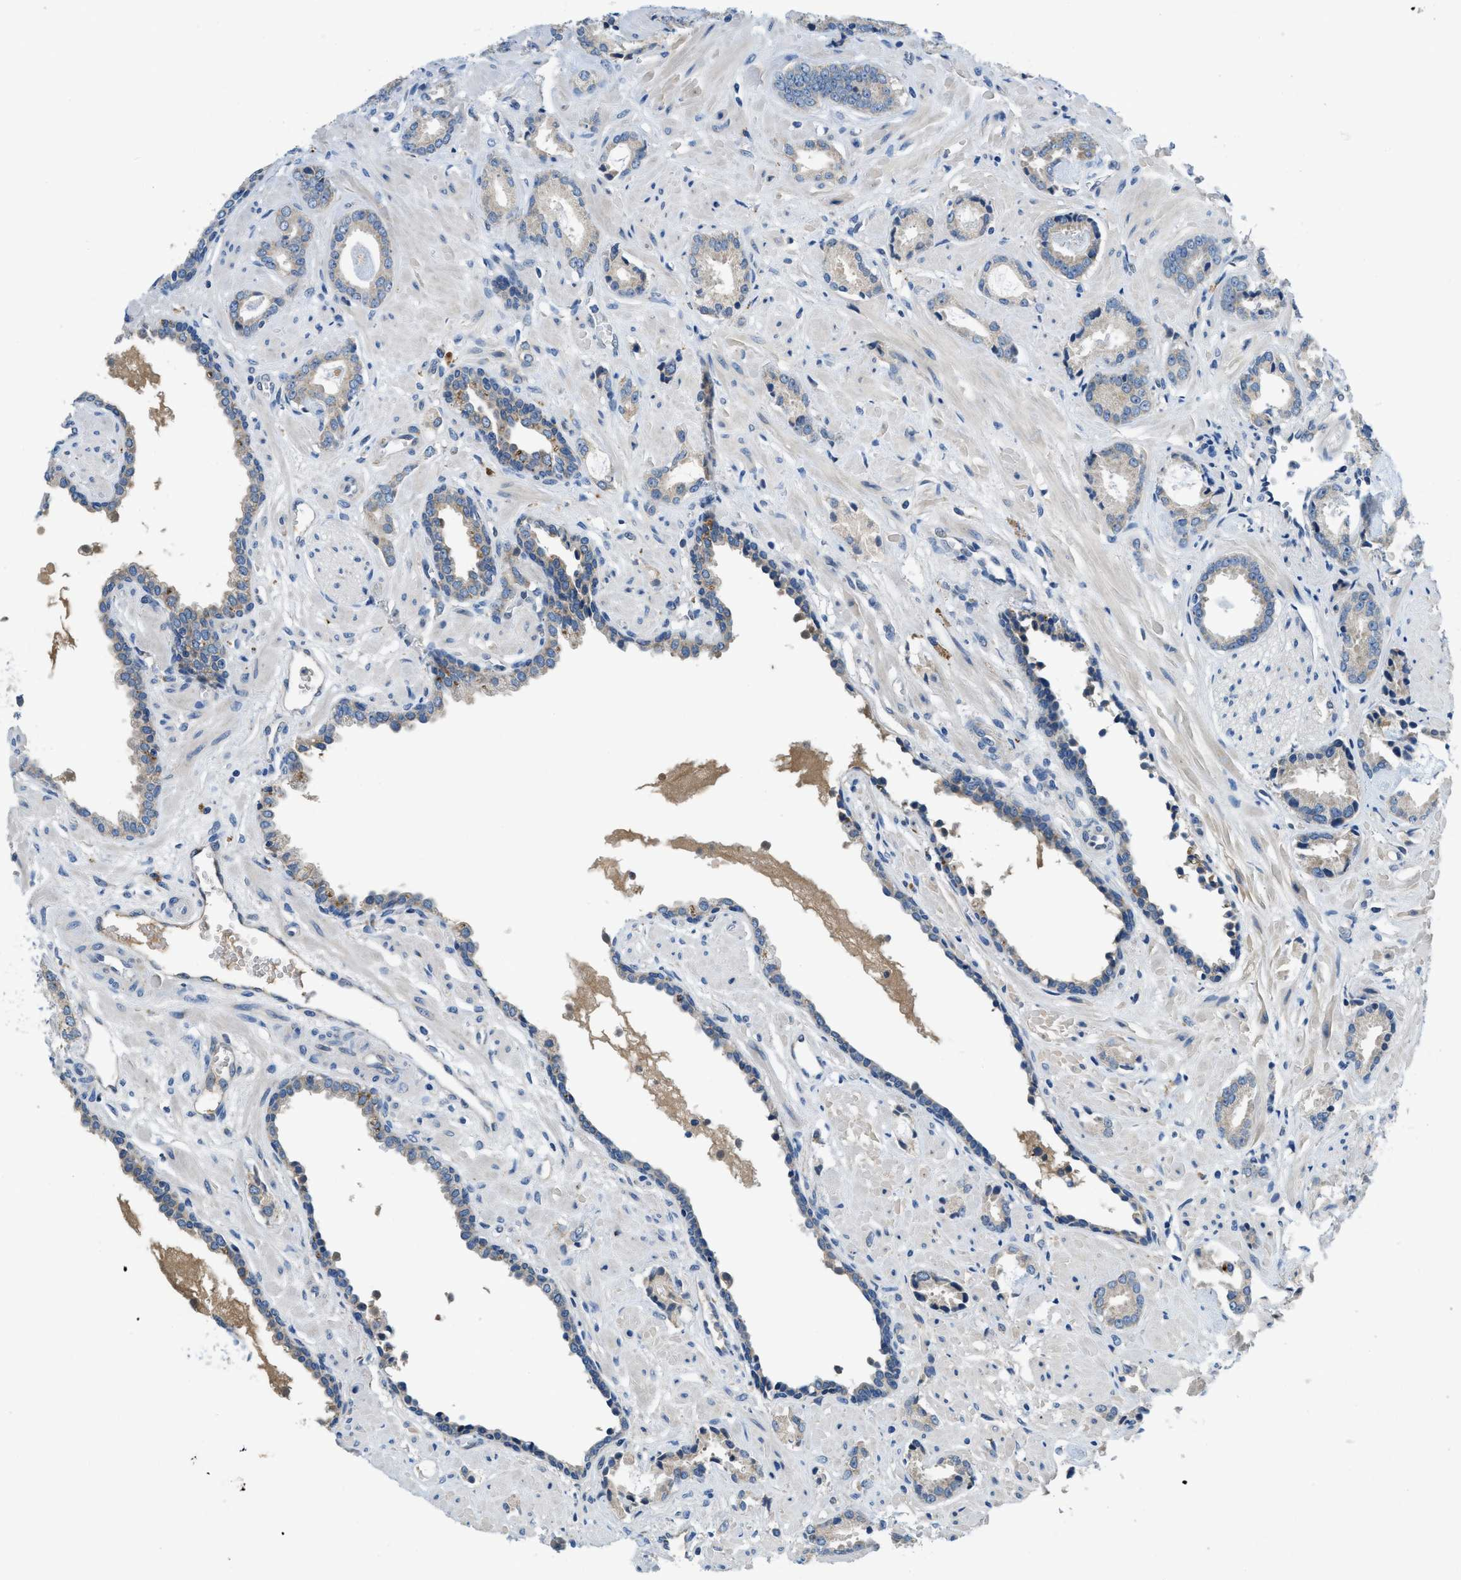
{"staining": {"intensity": "negative", "quantity": "none", "location": "none"}, "tissue": "prostate cancer", "cell_type": "Tumor cells", "image_type": "cancer", "snomed": [{"axis": "morphology", "description": "Adenocarcinoma, Low grade"}, {"axis": "topography", "description": "Prostate"}], "caption": "Immunohistochemical staining of human prostate cancer reveals no significant staining in tumor cells.", "gene": "PNKD", "patient": {"sex": "male", "age": 53}}